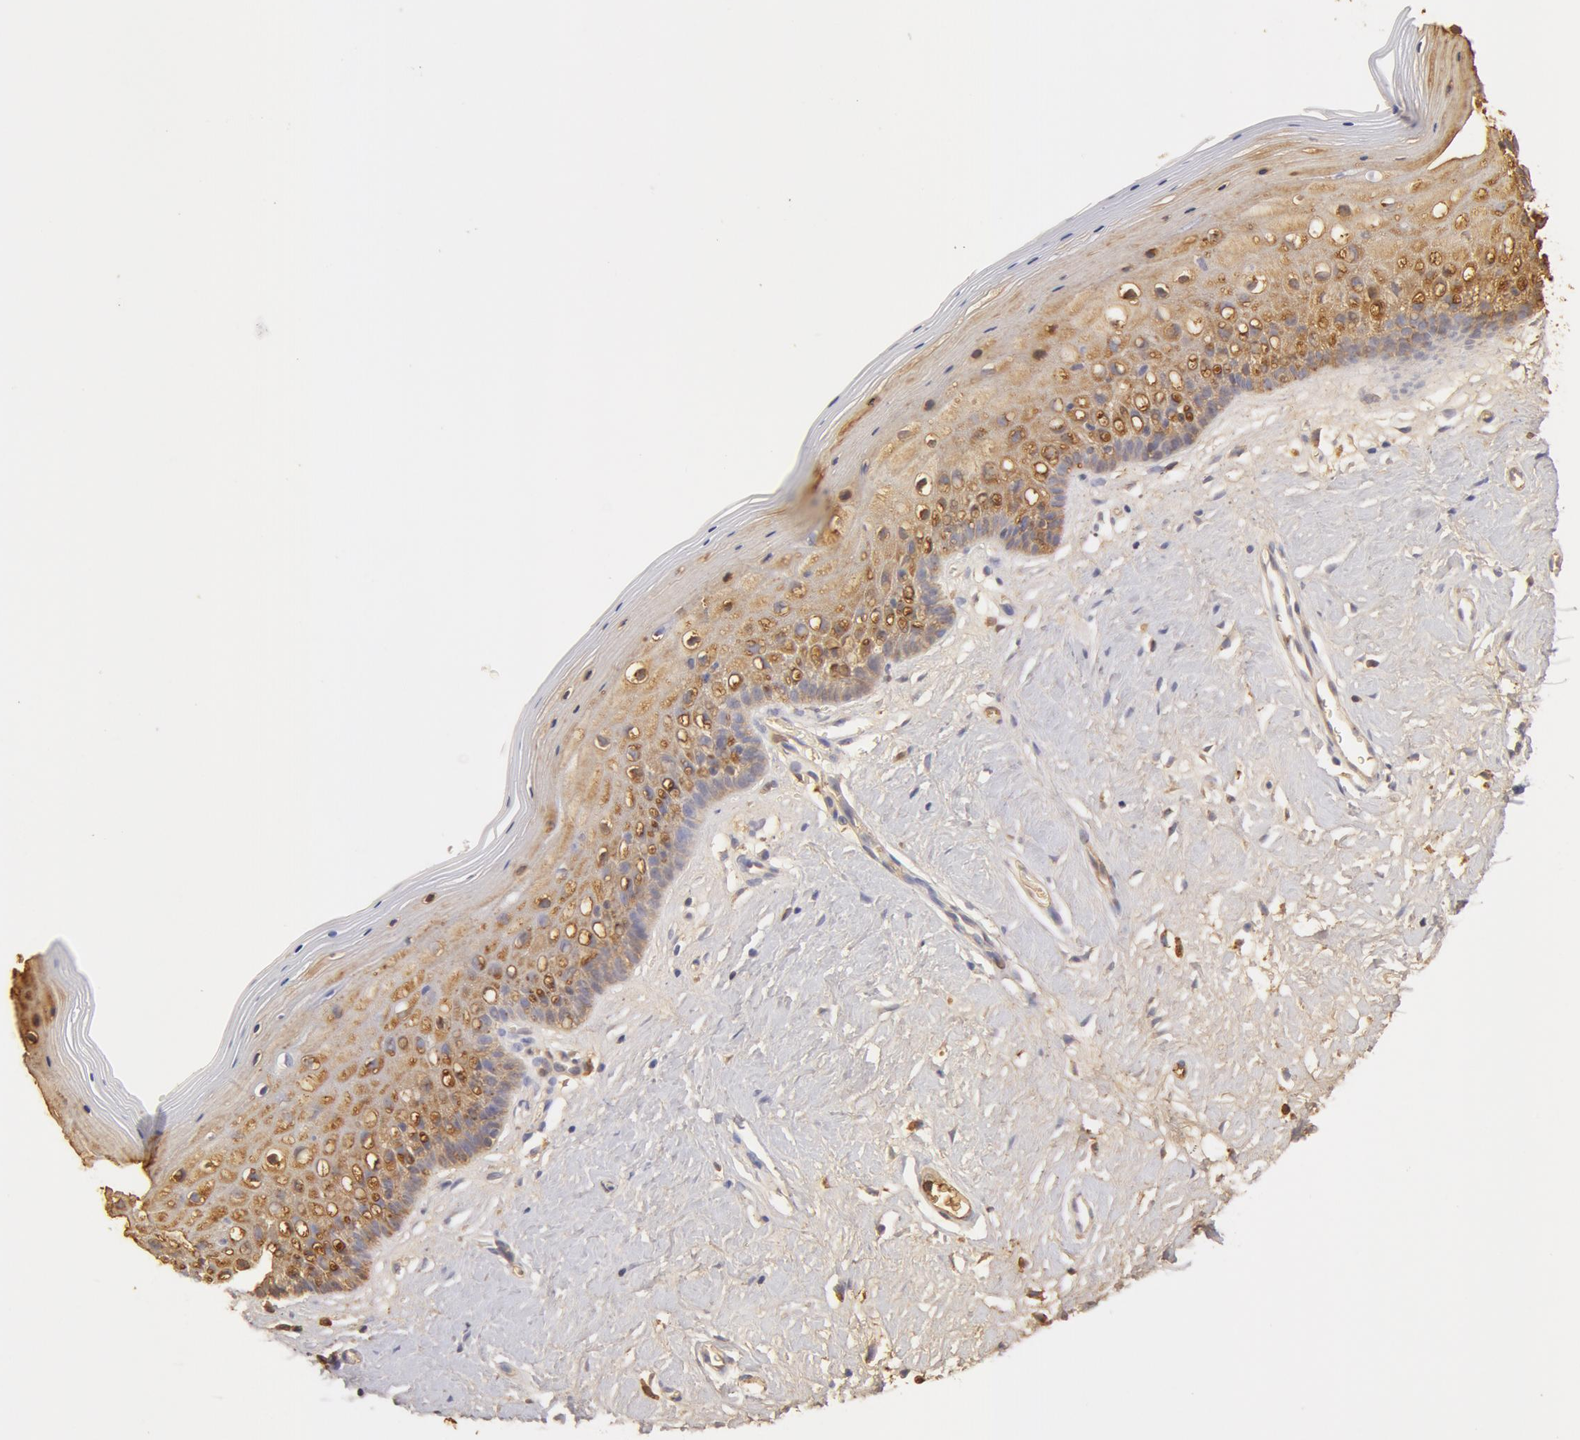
{"staining": {"intensity": "moderate", "quantity": "25%-75%", "location": "cytoplasmic/membranous"}, "tissue": "vagina", "cell_type": "Squamous epithelial cells", "image_type": "normal", "snomed": [{"axis": "morphology", "description": "Normal tissue, NOS"}, {"axis": "topography", "description": "Vagina"}], "caption": "Protein staining shows moderate cytoplasmic/membranous positivity in approximately 25%-75% of squamous epithelial cells in benign vagina.", "gene": "TF", "patient": {"sex": "female", "age": 46}}